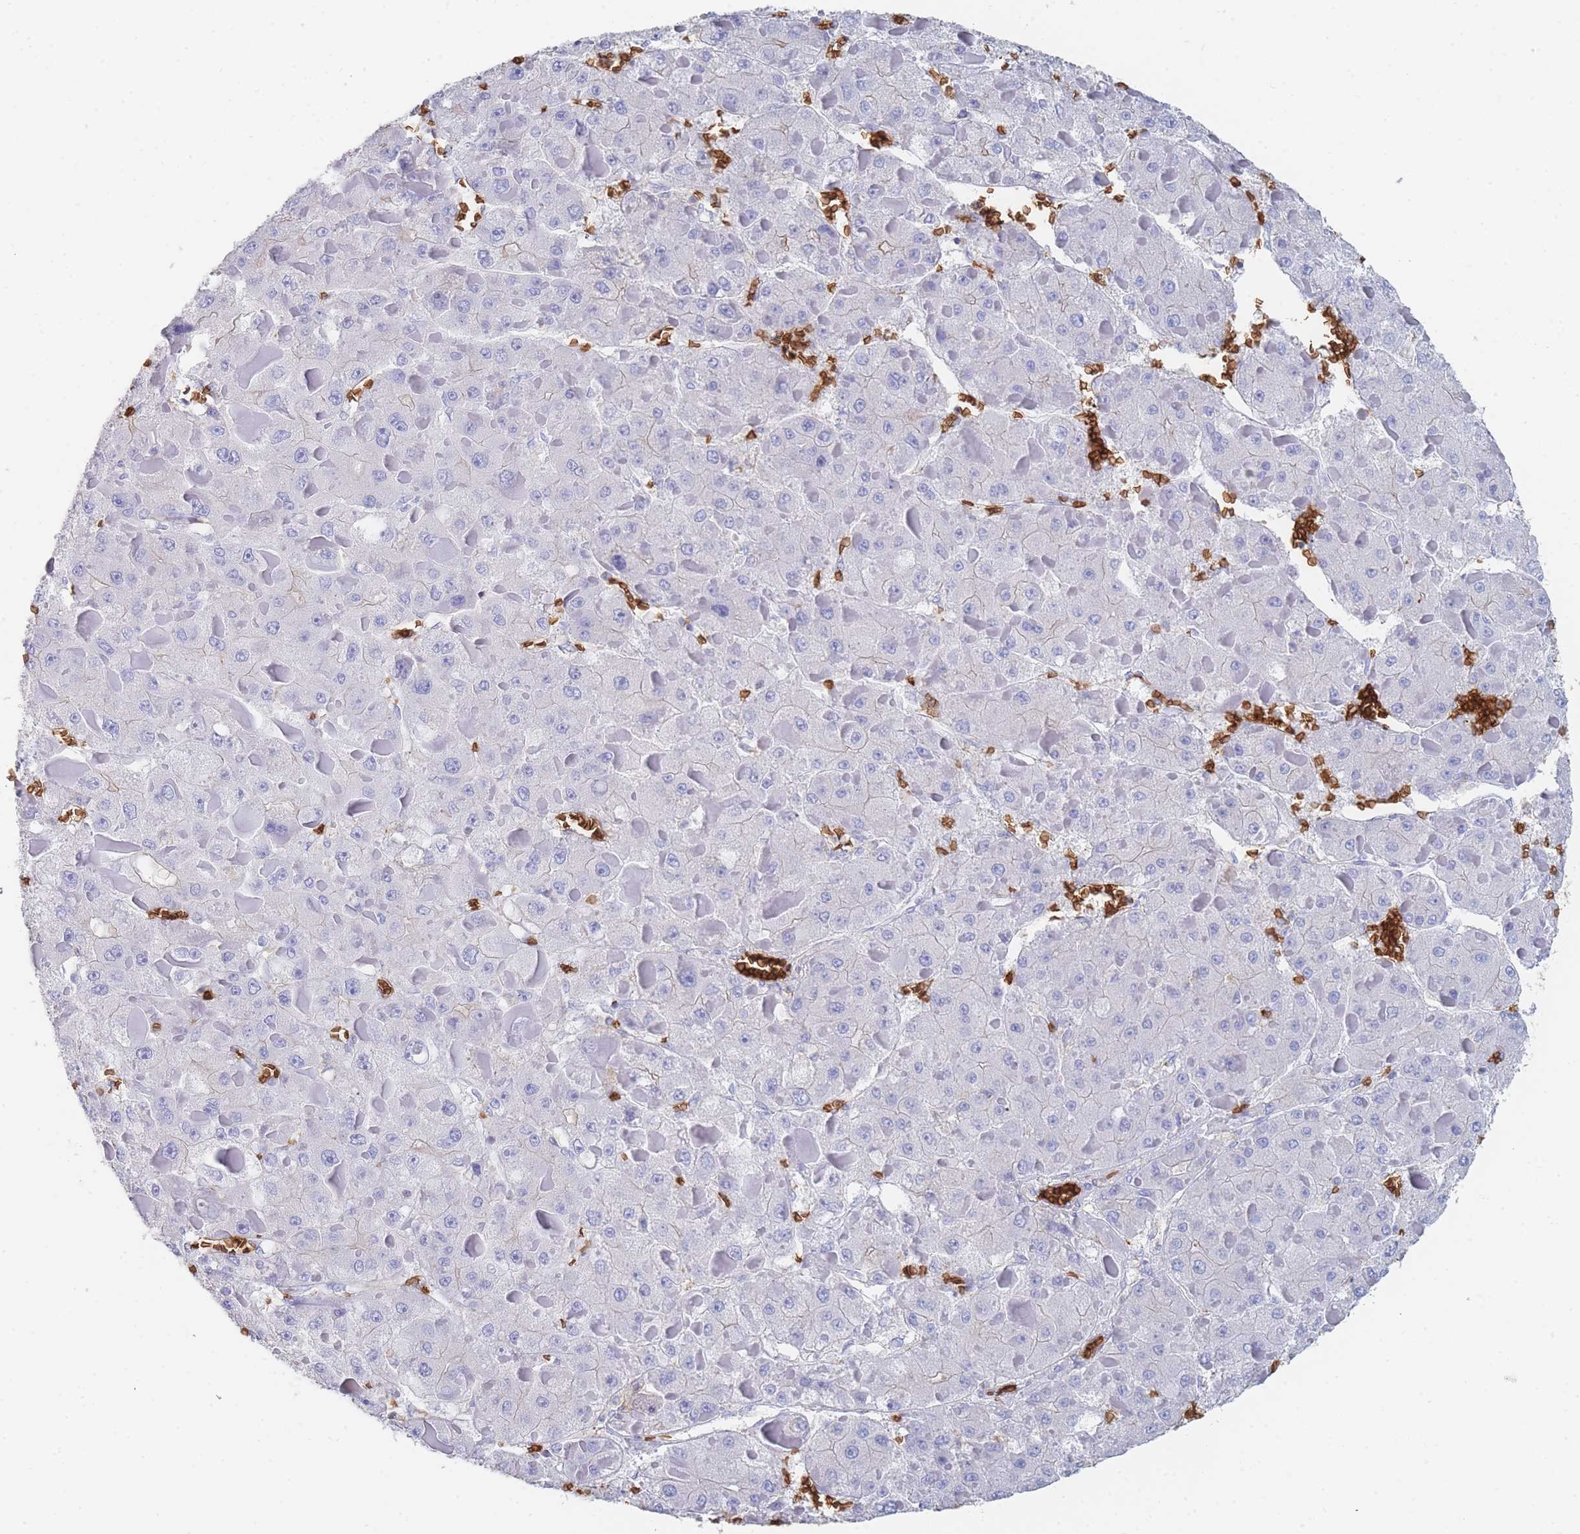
{"staining": {"intensity": "negative", "quantity": "none", "location": "none"}, "tissue": "liver cancer", "cell_type": "Tumor cells", "image_type": "cancer", "snomed": [{"axis": "morphology", "description": "Carcinoma, Hepatocellular, NOS"}, {"axis": "topography", "description": "Liver"}], "caption": "The immunohistochemistry (IHC) photomicrograph has no significant positivity in tumor cells of liver cancer tissue.", "gene": "SLC2A1", "patient": {"sex": "female", "age": 73}}